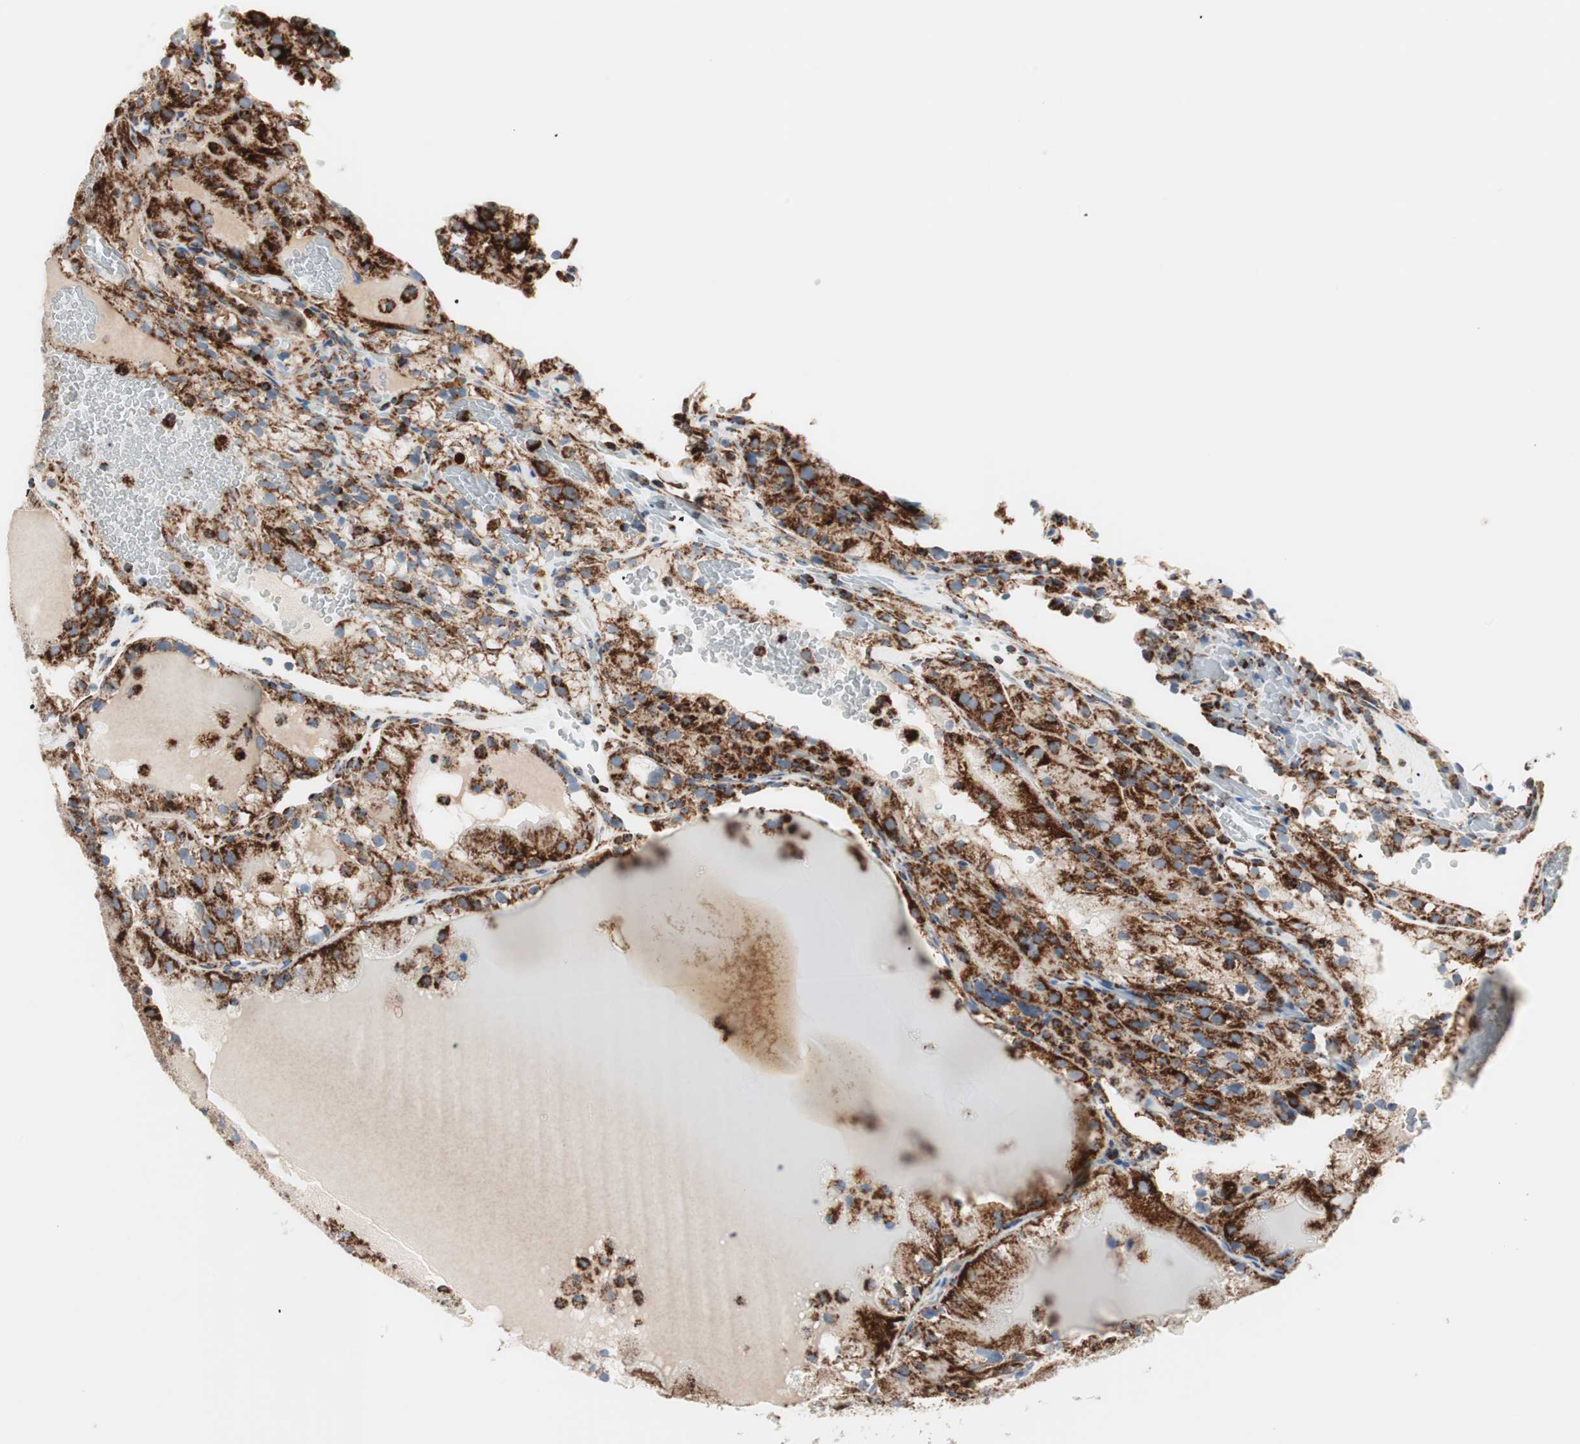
{"staining": {"intensity": "strong", "quantity": ">75%", "location": "cytoplasmic/membranous"}, "tissue": "renal cancer", "cell_type": "Tumor cells", "image_type": "cancer", "snomed": [{"axis": "morphology", "description": "Normal tissue, NOS"}, {"axis": "morphology", "description": "Adenocarcinoma, NOS"}, {"axis": "topography", "description": "Kidney"}], "caption": "Immunohistochemistry (IHC) photomicrograph of renal cancer stained for a protein (brown), which exhibits high levels of strong cytoplasmic/membranous staining in approximately >75% of tumor cells.", "gene": "TOMM20", "patient": {"sex": "male", "age": 61}}